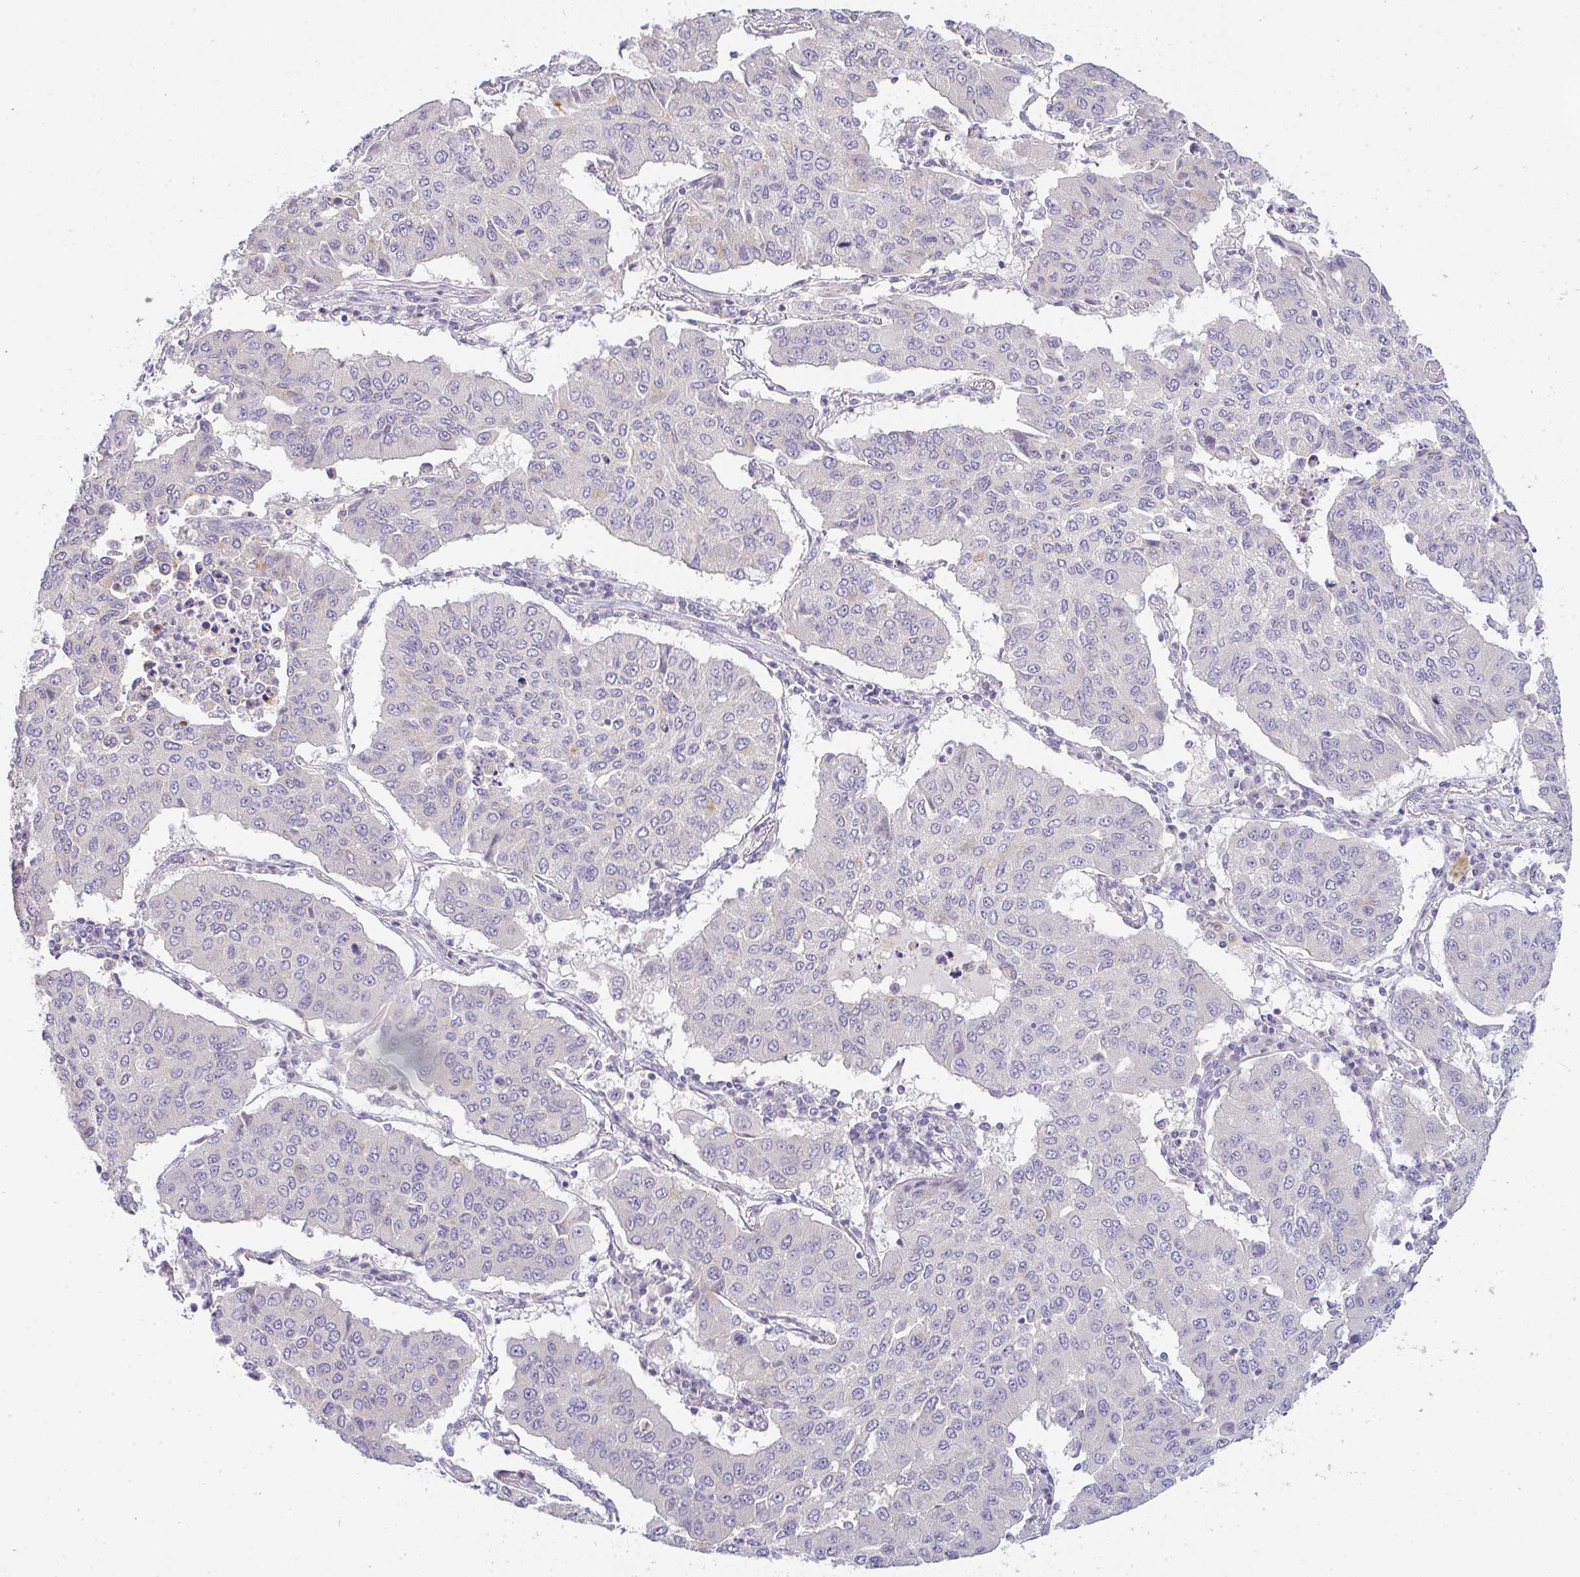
{"staining": {"intensity": "negative", "quantity": "none", "location": "none"}, "tissue": "lung cancer", "cell_type": "Tumor cells", "image_type": "cancer", "snomed": [{"axis": "morphology", "description": "Squamous cell carcinoma, NOS"}, {"axis": "topography", "description": "Lung"}], "caption": "Squamous cell carcinoma (lung) was stained to show a protein in brown. There is no significant staining in tumor cells. (DAB immunohistochemistry (IHC), high magnification).", "gene": "CSE1L", "patient": {"sex": "male", "age": 74}}